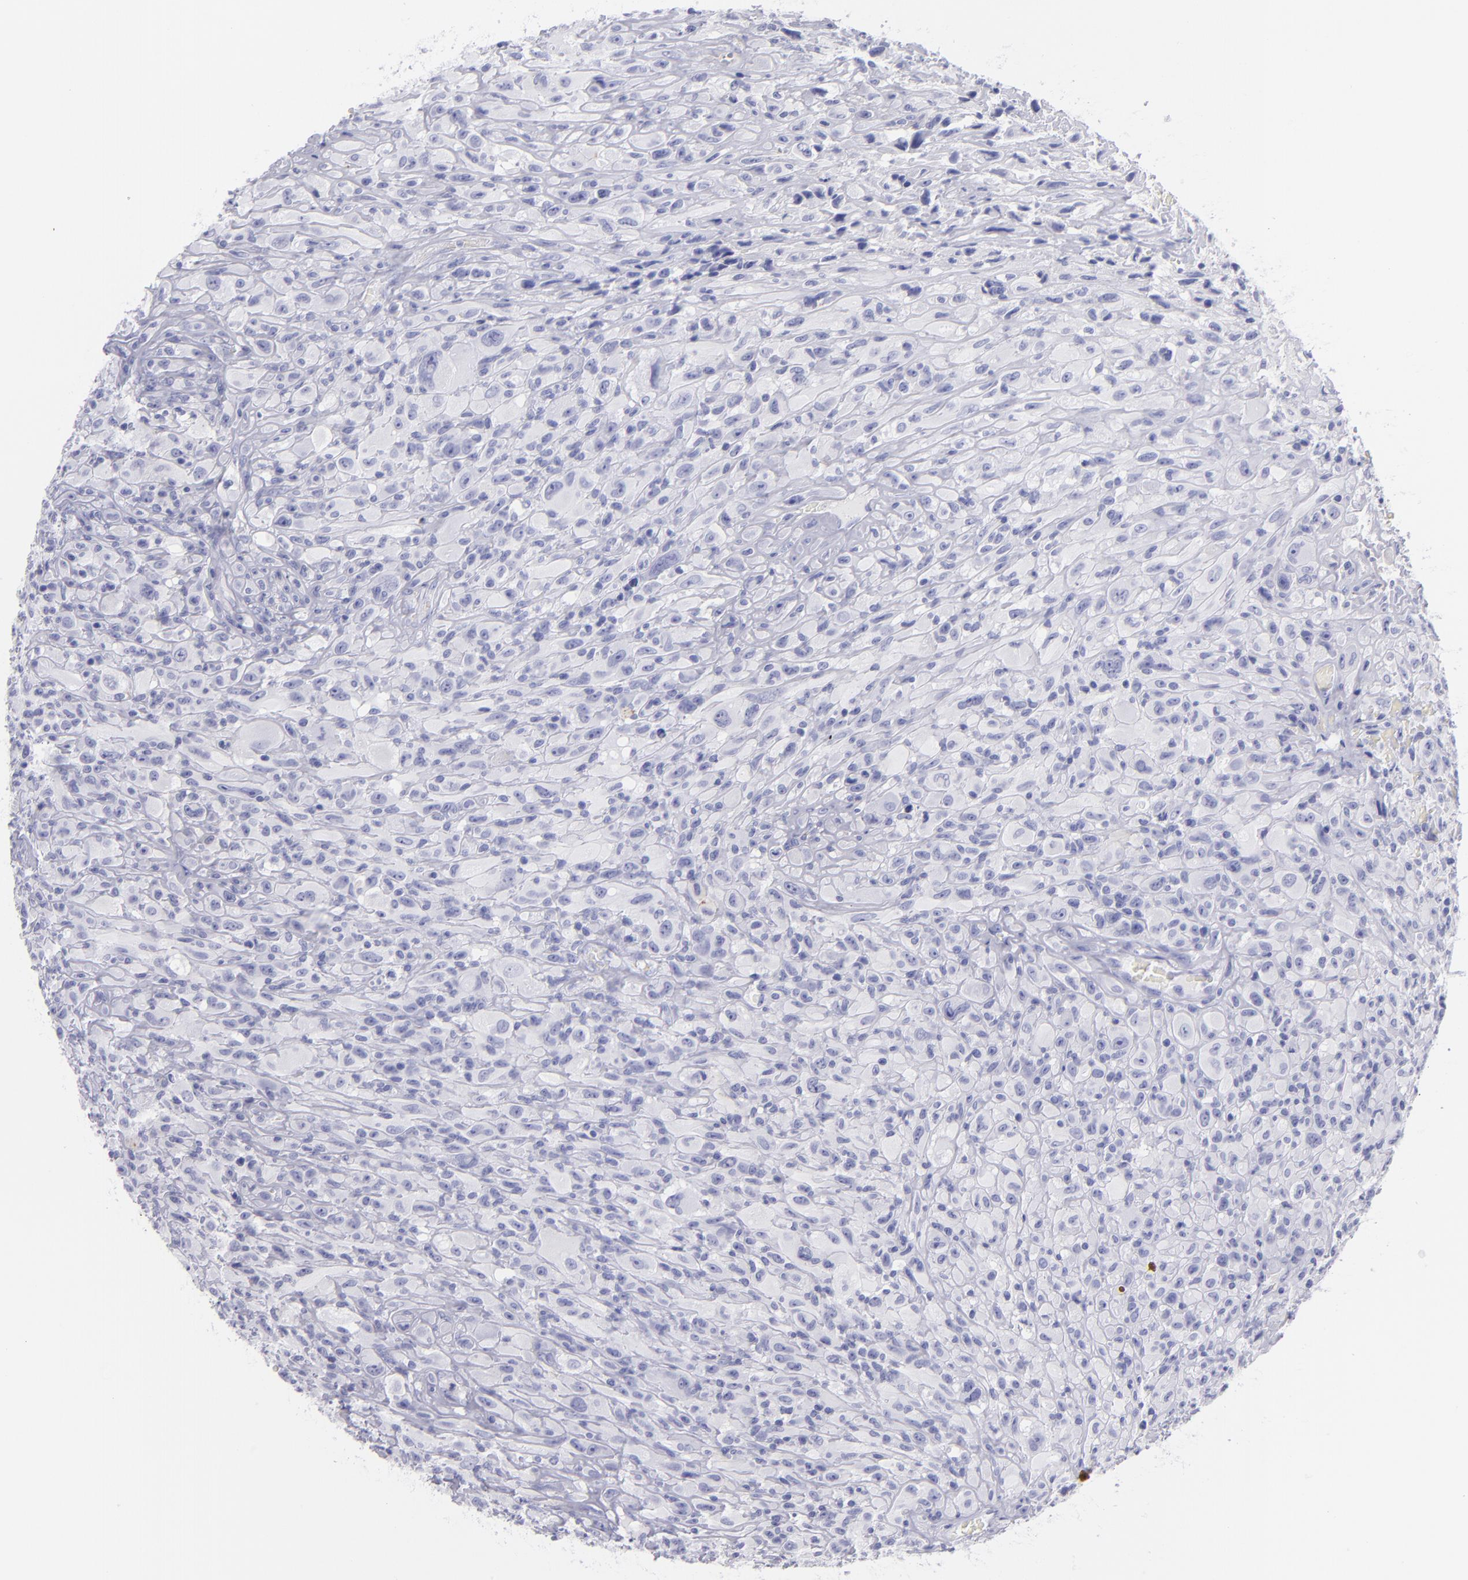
{"staining": {"intensity": "negative", "quantity": "none", "location": "none"}, "tissue": "glioma", "cell_type": "Tumor cells", "image_type": "cancer", "snomed": [{"axis": "morphology", "description": "Glioma, malignant, High grade"}, {"axis": "topography", "description": "Brain"}], "caption": "Human high-grade glioma (malignant) stained for a protein using IHC exhibits no expression in tumor cells.", "gene": "CD82", "patient": {"sex": "male", "age": 48}}